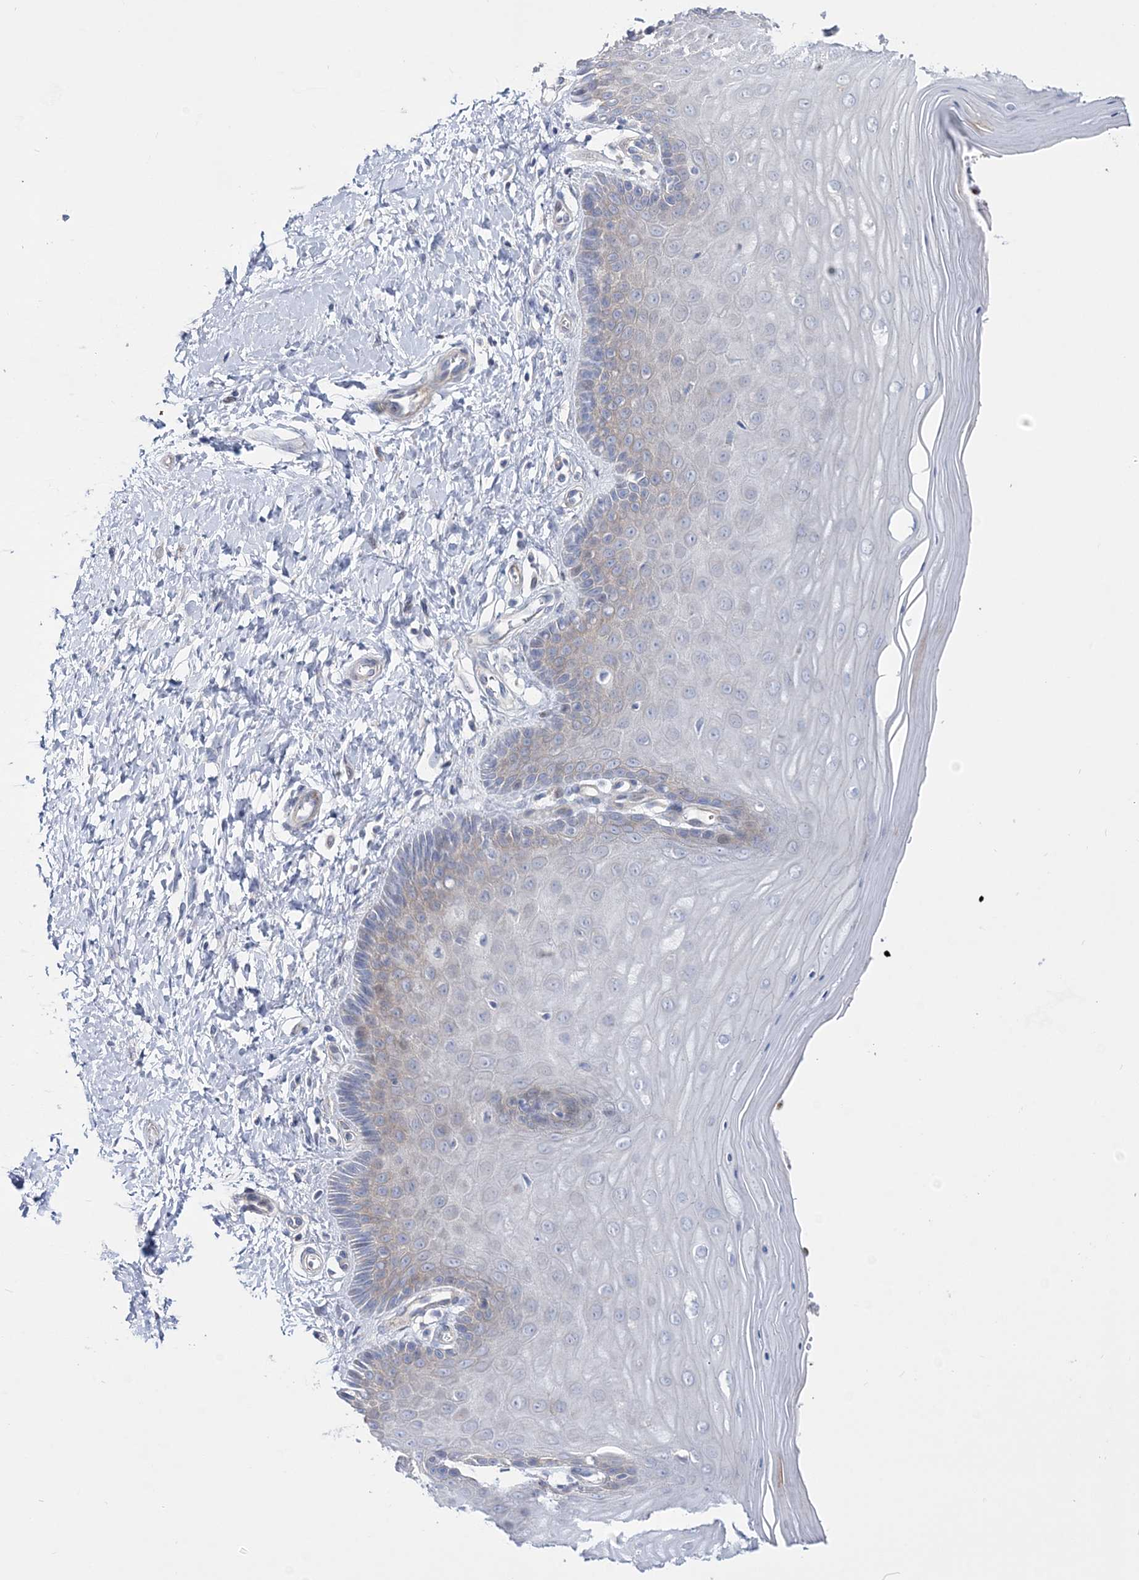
{"staining": {"intensity": "moderate", "quantity": "<25%", "location": "cytoplasmic/membranous"}, "tissue": "cervix", "cell_type": "Glandular cells", "image_type": "normal", "snomed": [{"axis": "morphology", "description": "Normal tissue, NOS"}, {"axis": "topography", "description": "Cervix"}], "caption": "The micrograph exhibits a brown stain indicating the presence of a protein in the cytoplasmic/membranous of glandular cells in cervix. (brown staining indicates protein expression, while blue staining denotes nuclei).", "gene": "ANO1", "patient": {"sex": "female", "age": 55}}